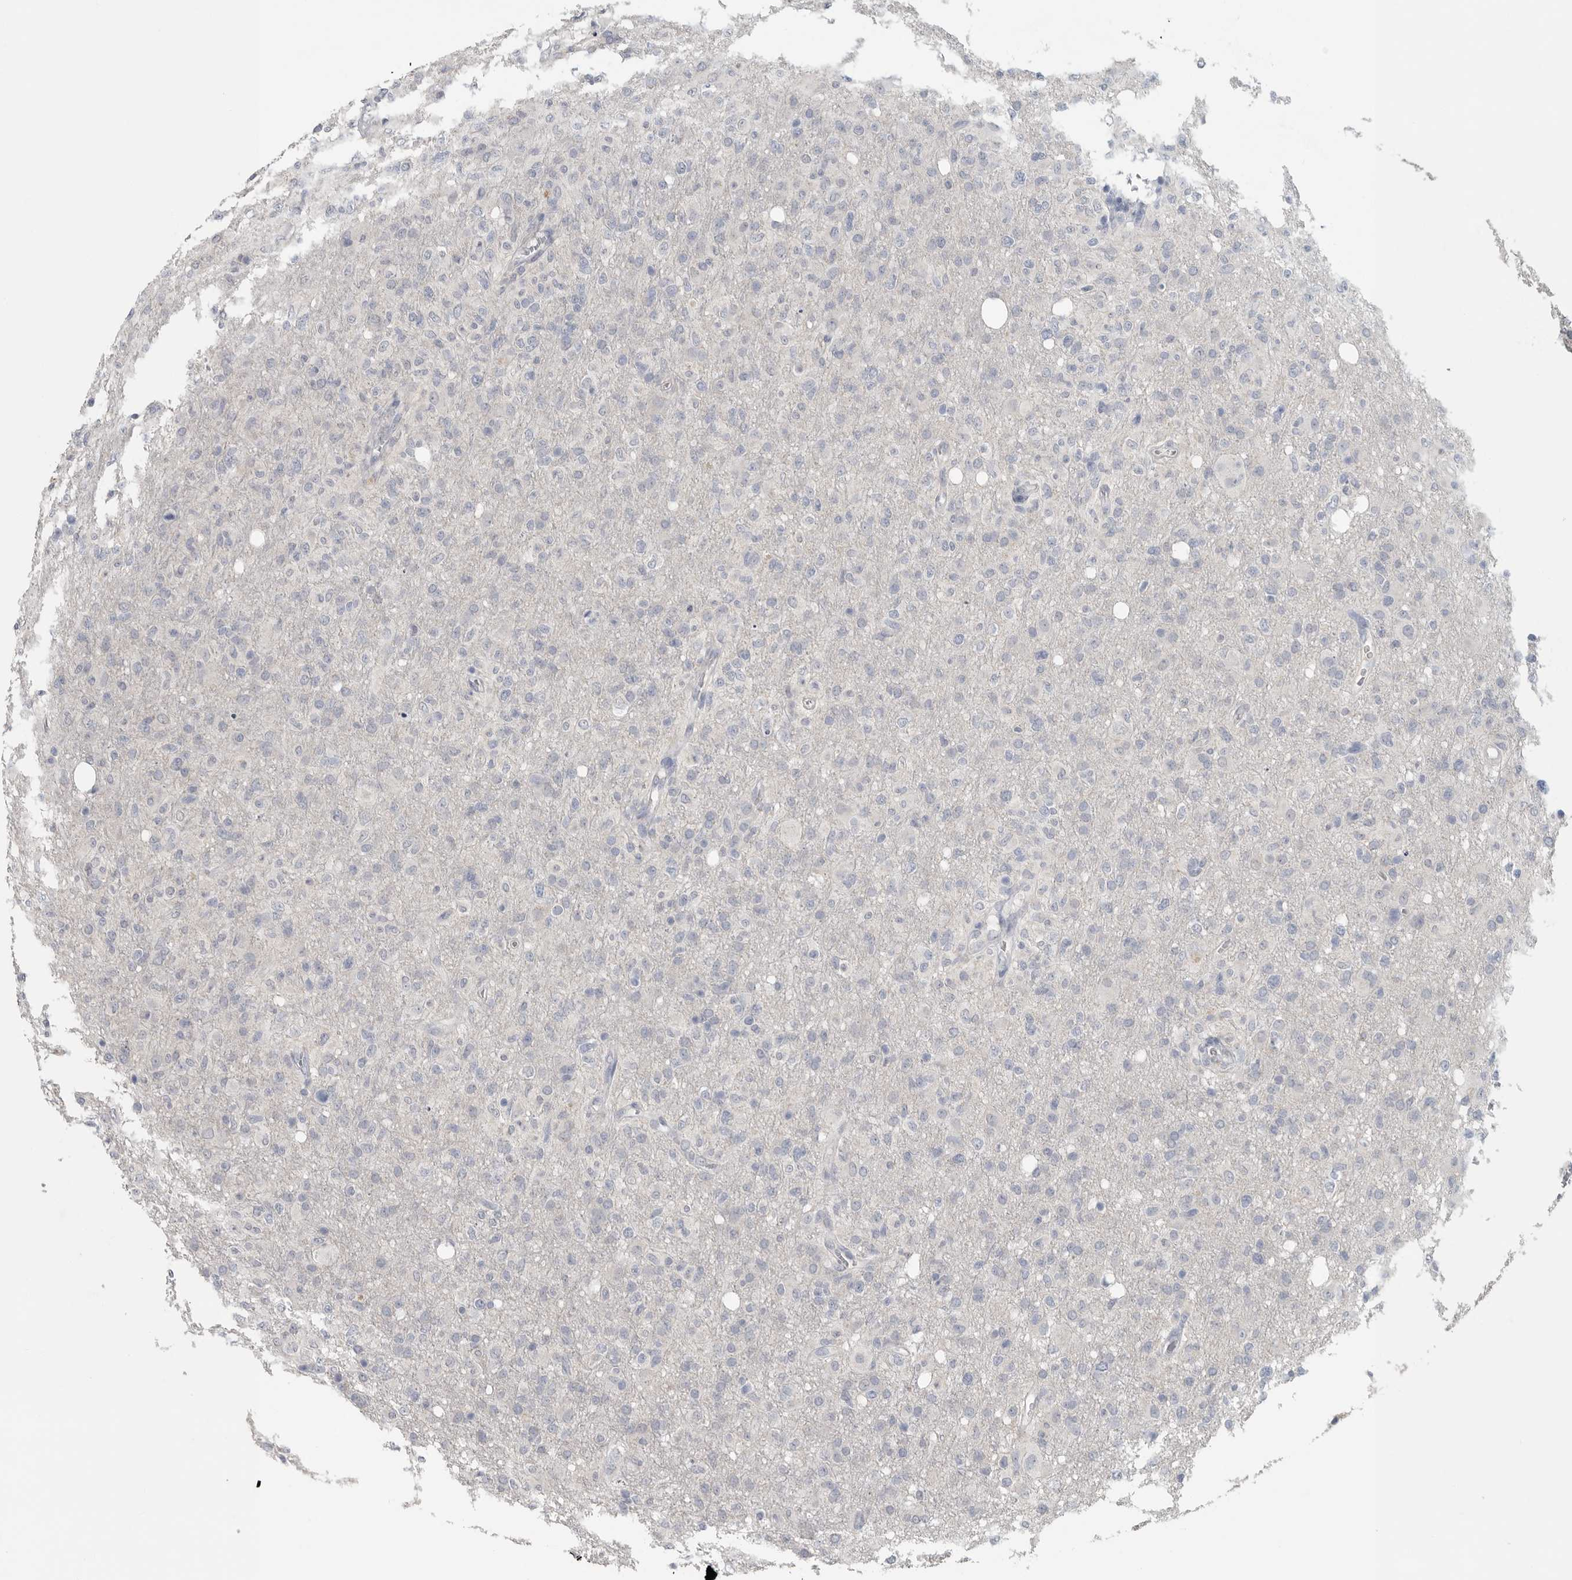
{"staining": {"intensity": "negative", "quantity": "none", "location": "none"}, "tissue": "glioma", "cell_type": "Tumor cells", "image_type": "cancer", "snomed": [{"axis": "morphology", "description": "Glioma, malignant, High grade"}, {"axis": "topography", "description": "Brain"}], "caption": "Immunohistochemical staining of human glioma reveals no significant positivity in tumor cells. Nuclei are stained in blue.", "gene": "REG4", "patient": {"sex": "female", "age": 57}}